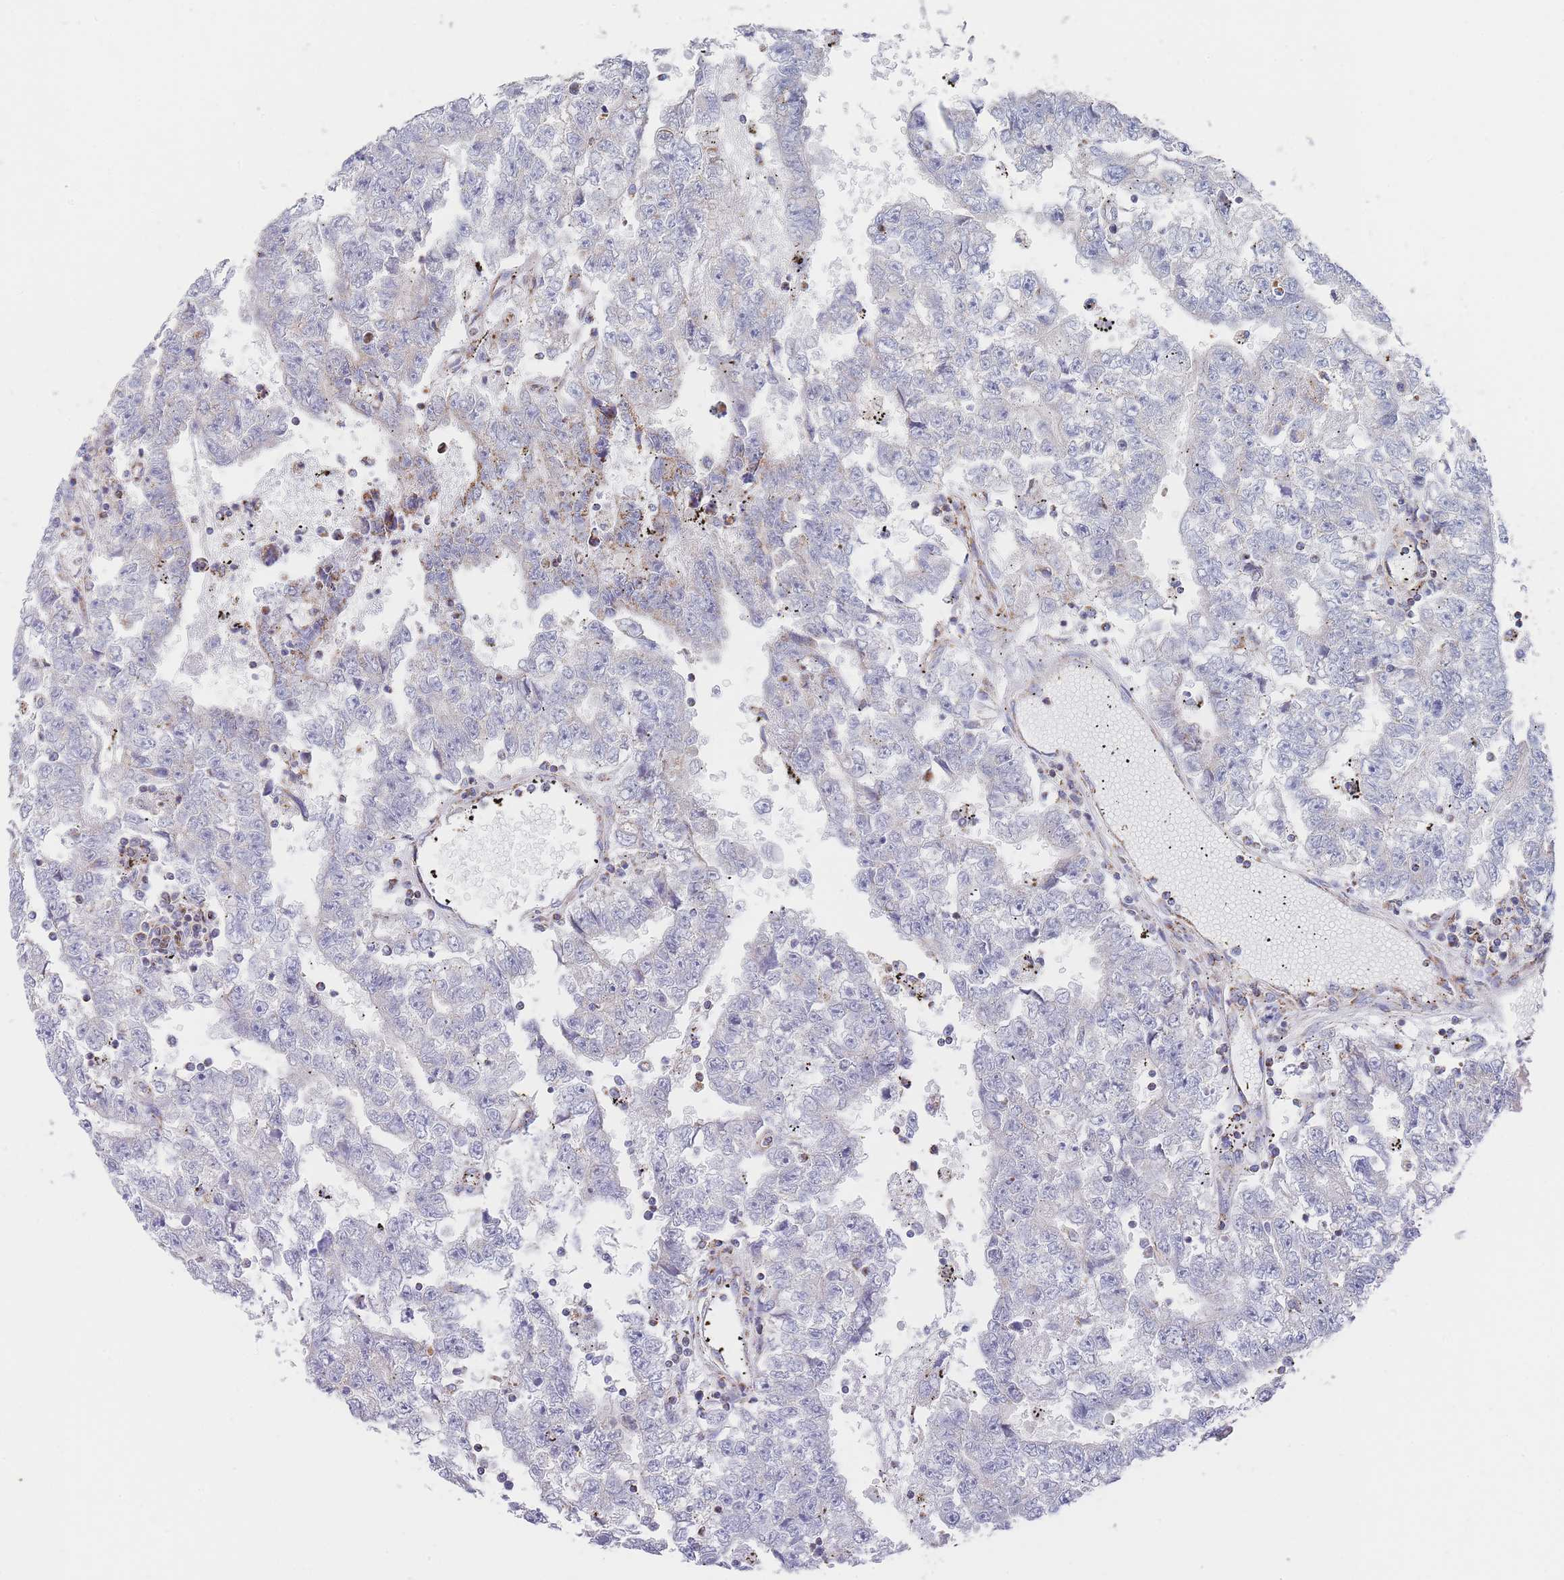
{"staining": {"intensity": "weak", "quantity": "<25%", "location": "cytoplasmic/membranous"}, "tissue": "testis cancer", "cell_type": "Tumor cells", "image_type": "cancer", "snomed": [{"axis": "morphology", "description": "Carcinoma, Embryonal, NOS"}, {"axis": "topography", "description": "Testis"}], "caption": "IHC micrograph of neoplastic tissue: testis cancer stained with DAB reveals no significant protein positivity in tumor cells.", "gene": "IKZF4", "patient": {"sex": "male", "age": 25}}